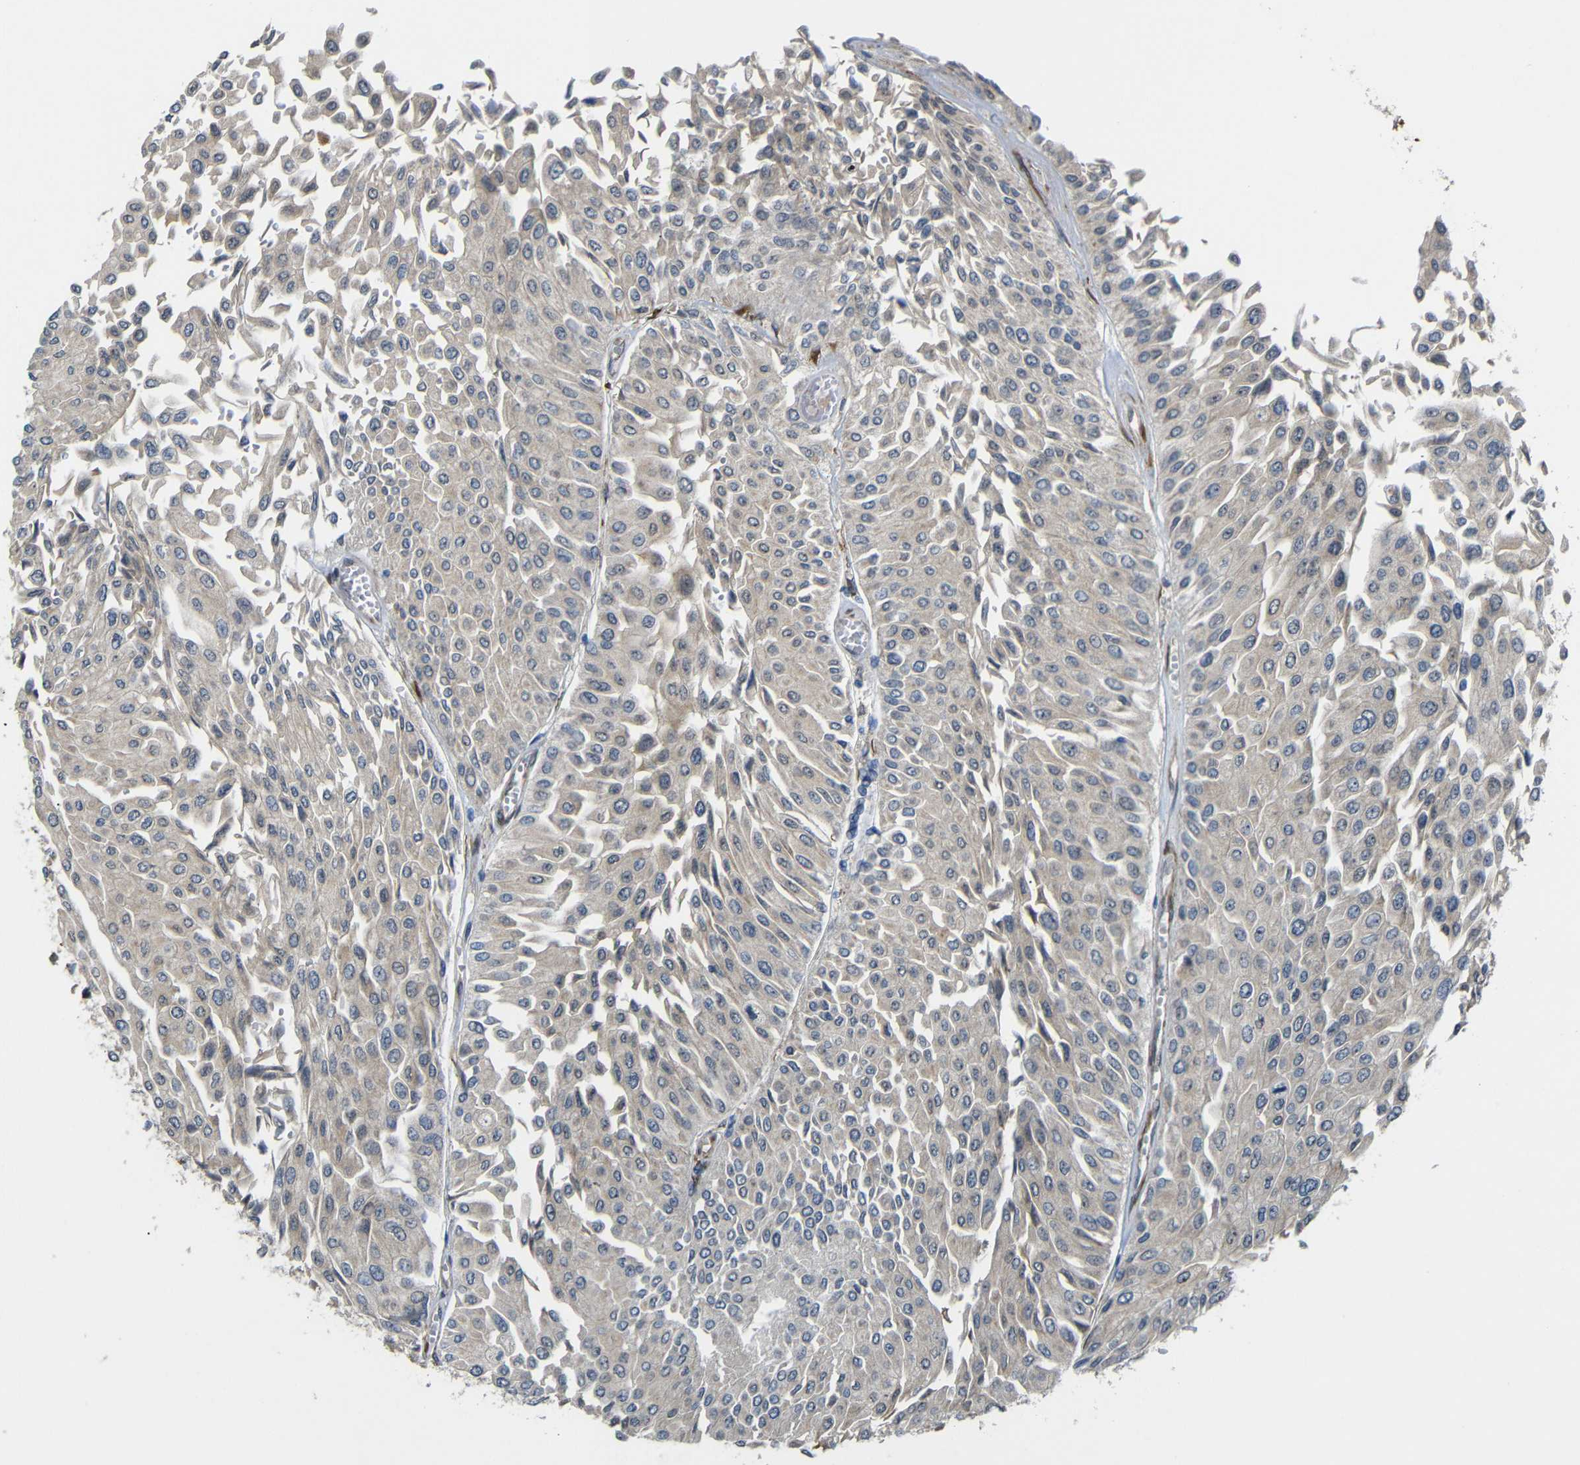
{"staining": {"intensity": "weak", "quantity": ">75%", "location": "cytoplasmic/membranous"}, "tissue": "urothelial cancer", "cell_type": "Tumor cells", "image_type": "cancer", "snomed": [{"axis": "morphology", "description": "Urothelial carcinoma, Low grade"}, {"axis": "topography", "description": "Urinary bladder"}], "caption": "This is an image of IHC staining of urothelial cancer, which shows weak expression in the cytoplasmic/membranous of tumor cells.", "gene": "P3H2", "patient": {"sex": "male", "age": 67}}